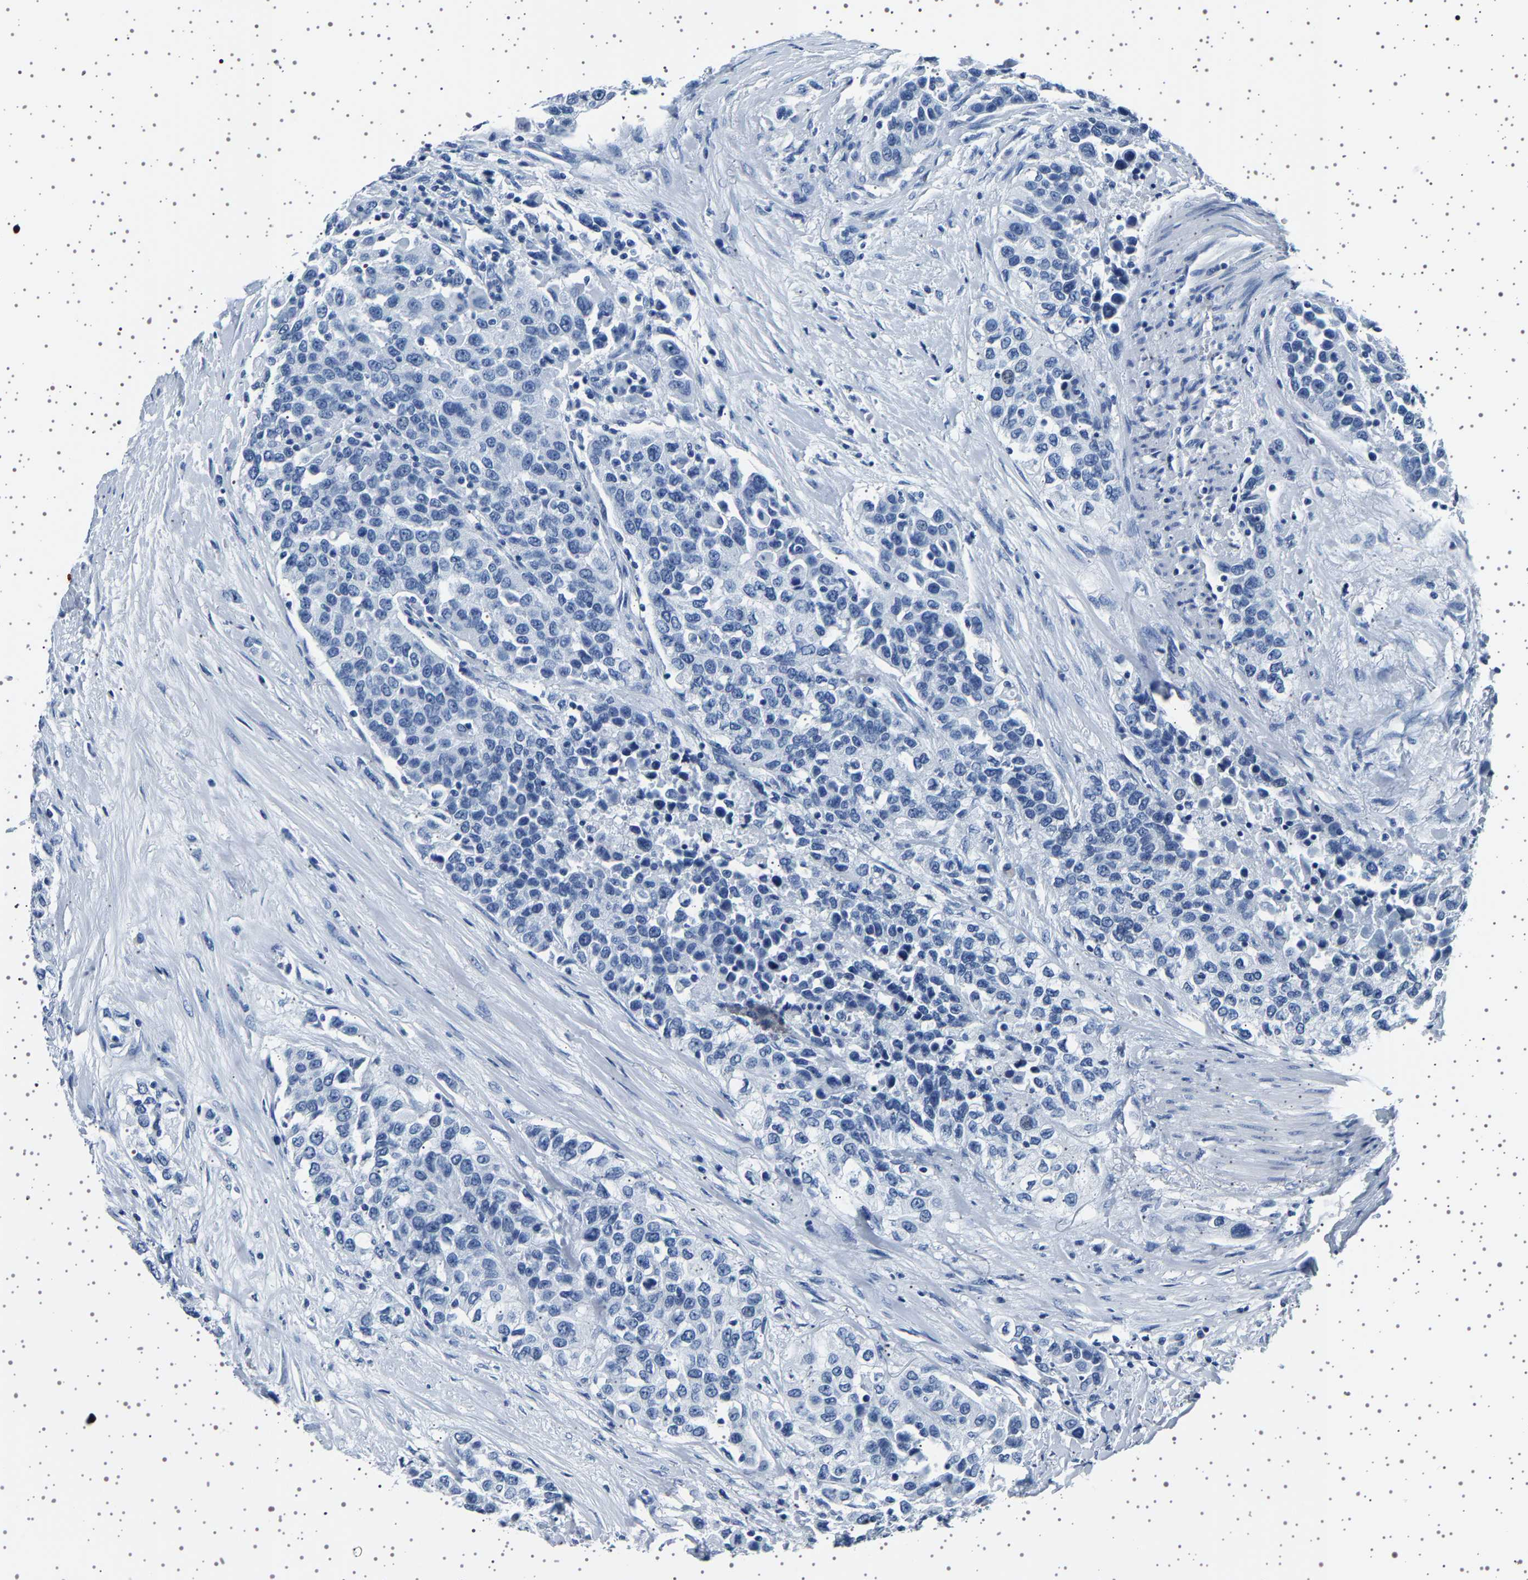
{"staining": {"intensity": "negative", "quantity": "none", "location": "none"}, "tissue": "urothelial cancer", "cell_type": "Tumor cells", "image_type": "cancer", "snomed": [{"axis": "morphology", "description": "Urothelial carcinoma, High grade"}, {"axis": "topography", "description": "Urinary bladder"}], "caption": "Micrograph shows no significant protein positivity in tumor cells of urothelial carcinoma (high-grade).", "gene": "TFF3", "patient": {"sex": "female", "age": 80}}